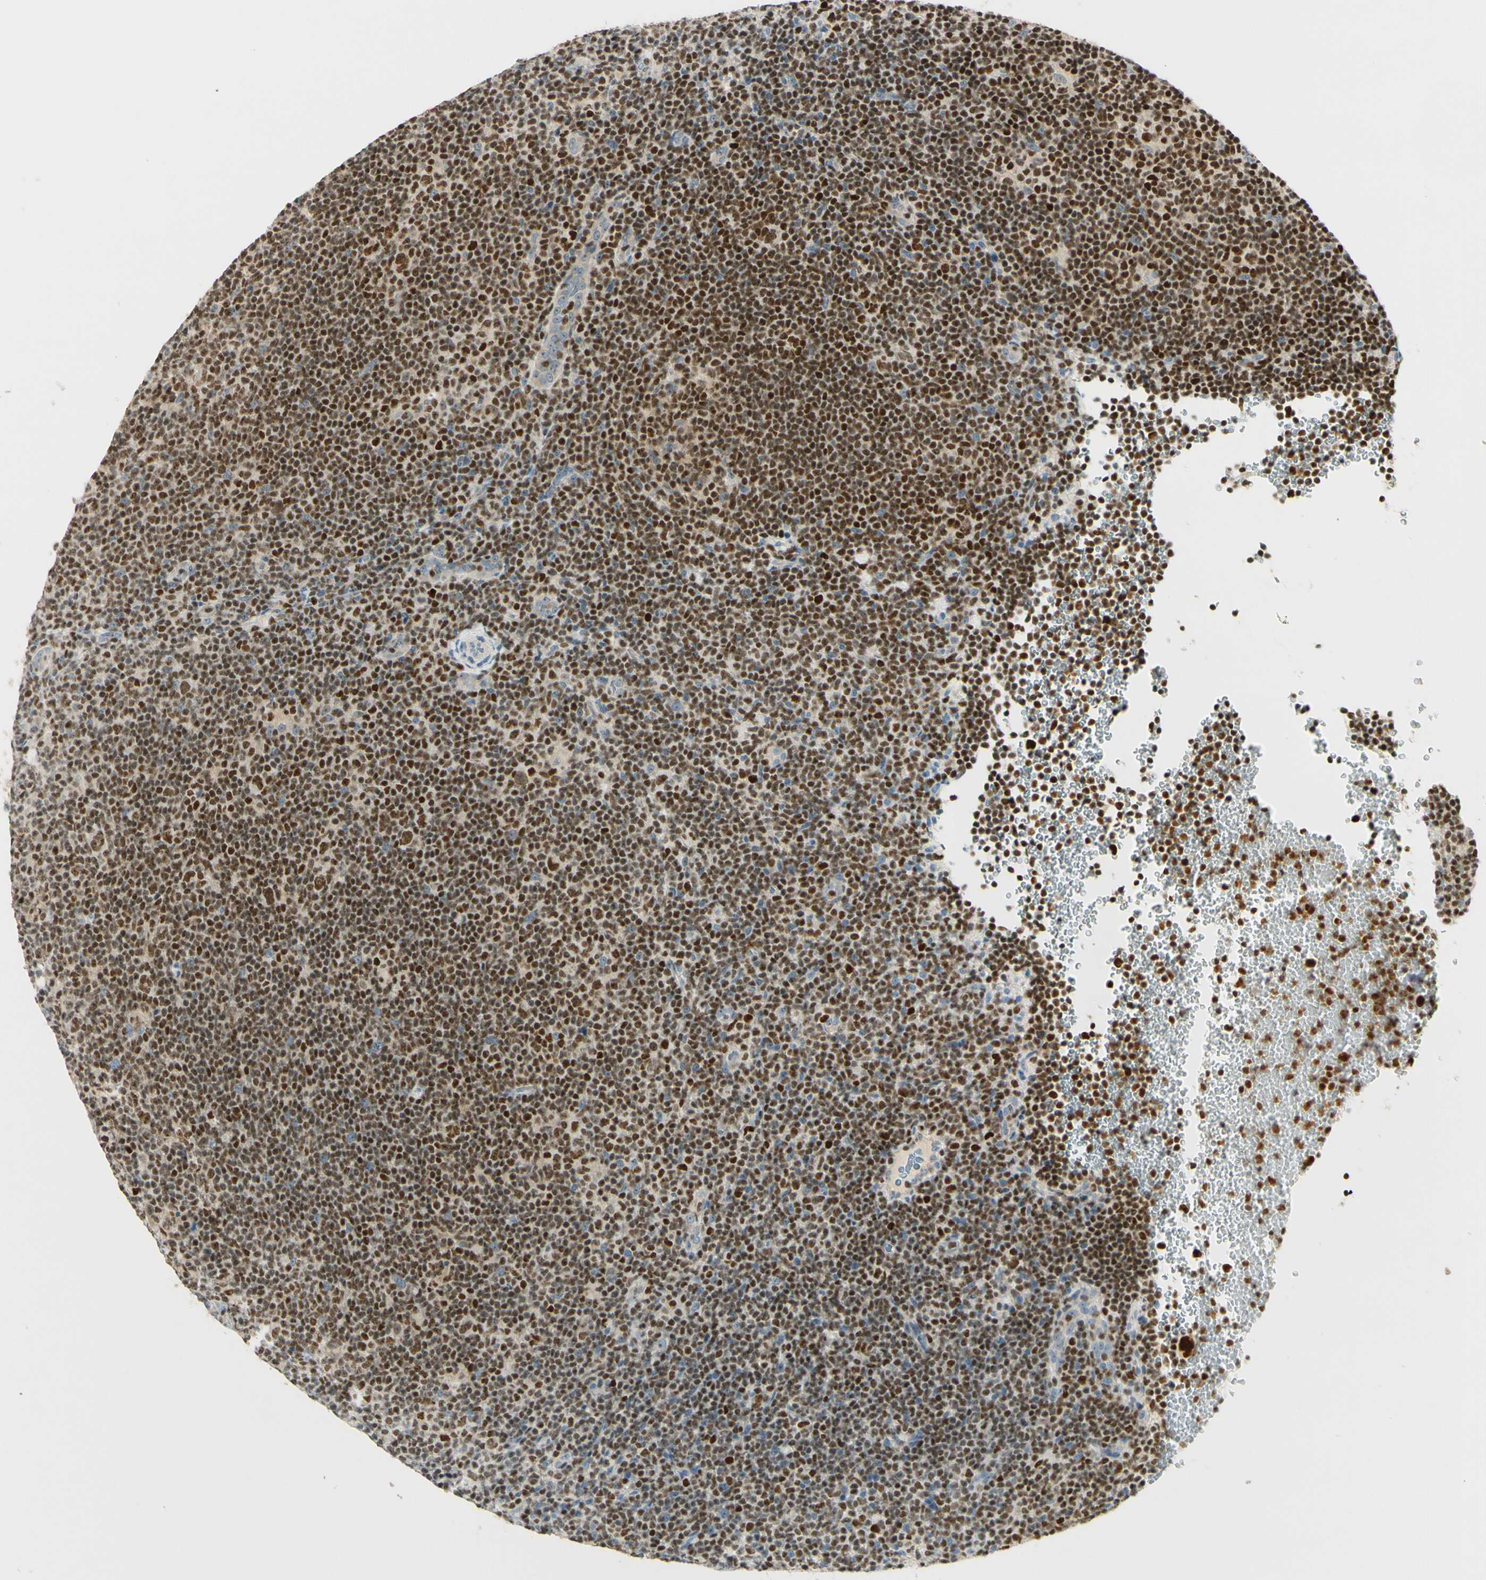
{"staining": {"intensity": "strong", "quantity": ">75%", "location": "cytoplasmic/membranous,nuclear"}, "tissue": "lymphoma", "cell_type": "Tumor cells", "image_type": "cancer", "snomed": [{"axis": "morphology", "description": "Hodgkin's disease, NOS"}, {"axis": "topography", "description": "Lymph node"}], "caption": "Immunohistochemical staining of human lymphoma reveals high levels of strong cytoplasmic/membranous and nuclear staining in about >75% of tumor cells.", "gene": "NFYA", "patient": {"sex": "female", "age": 57}}